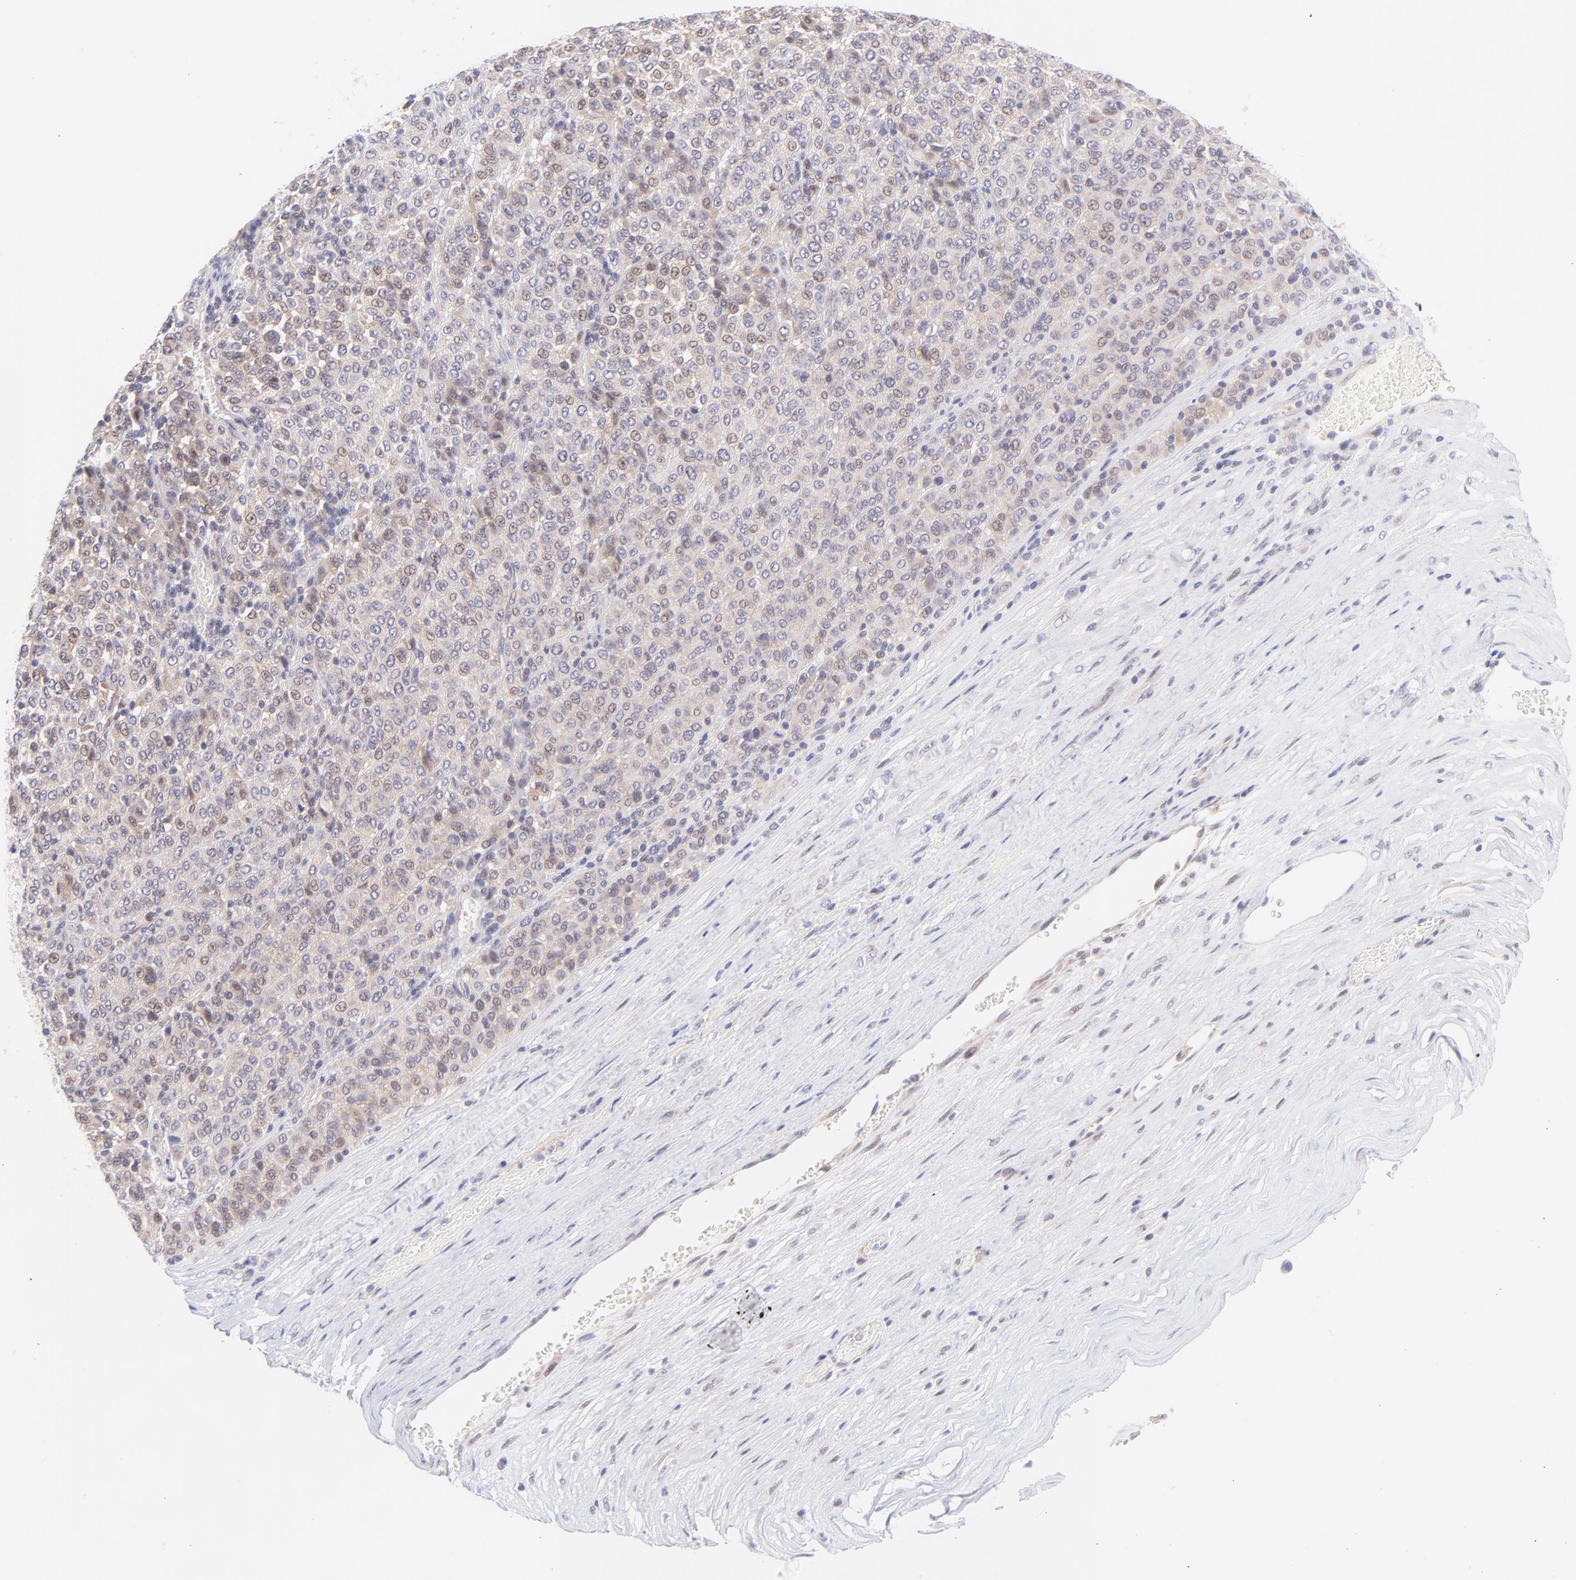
{"staining": {"intensity": "weak", "quantity": "25%-75%", "location": "nuclear"}, "tissue": "melanoma", "cell_type": "Tumor cells", "image_type": "cancer", "snomed": [{"axis": "morphology", "description": "Malignant melanoma, Metastatic site"}, {"axis": "topography", "description": "Pancreas"}], "caption": "Human malignant melanoma (metastatic site) stained with a brown dye shows weak nuclear positive positivity in approximately 25%-75% of tumor cells.", "gene": "PBDC1", "patient": {"sex": "female", "age": 30}}